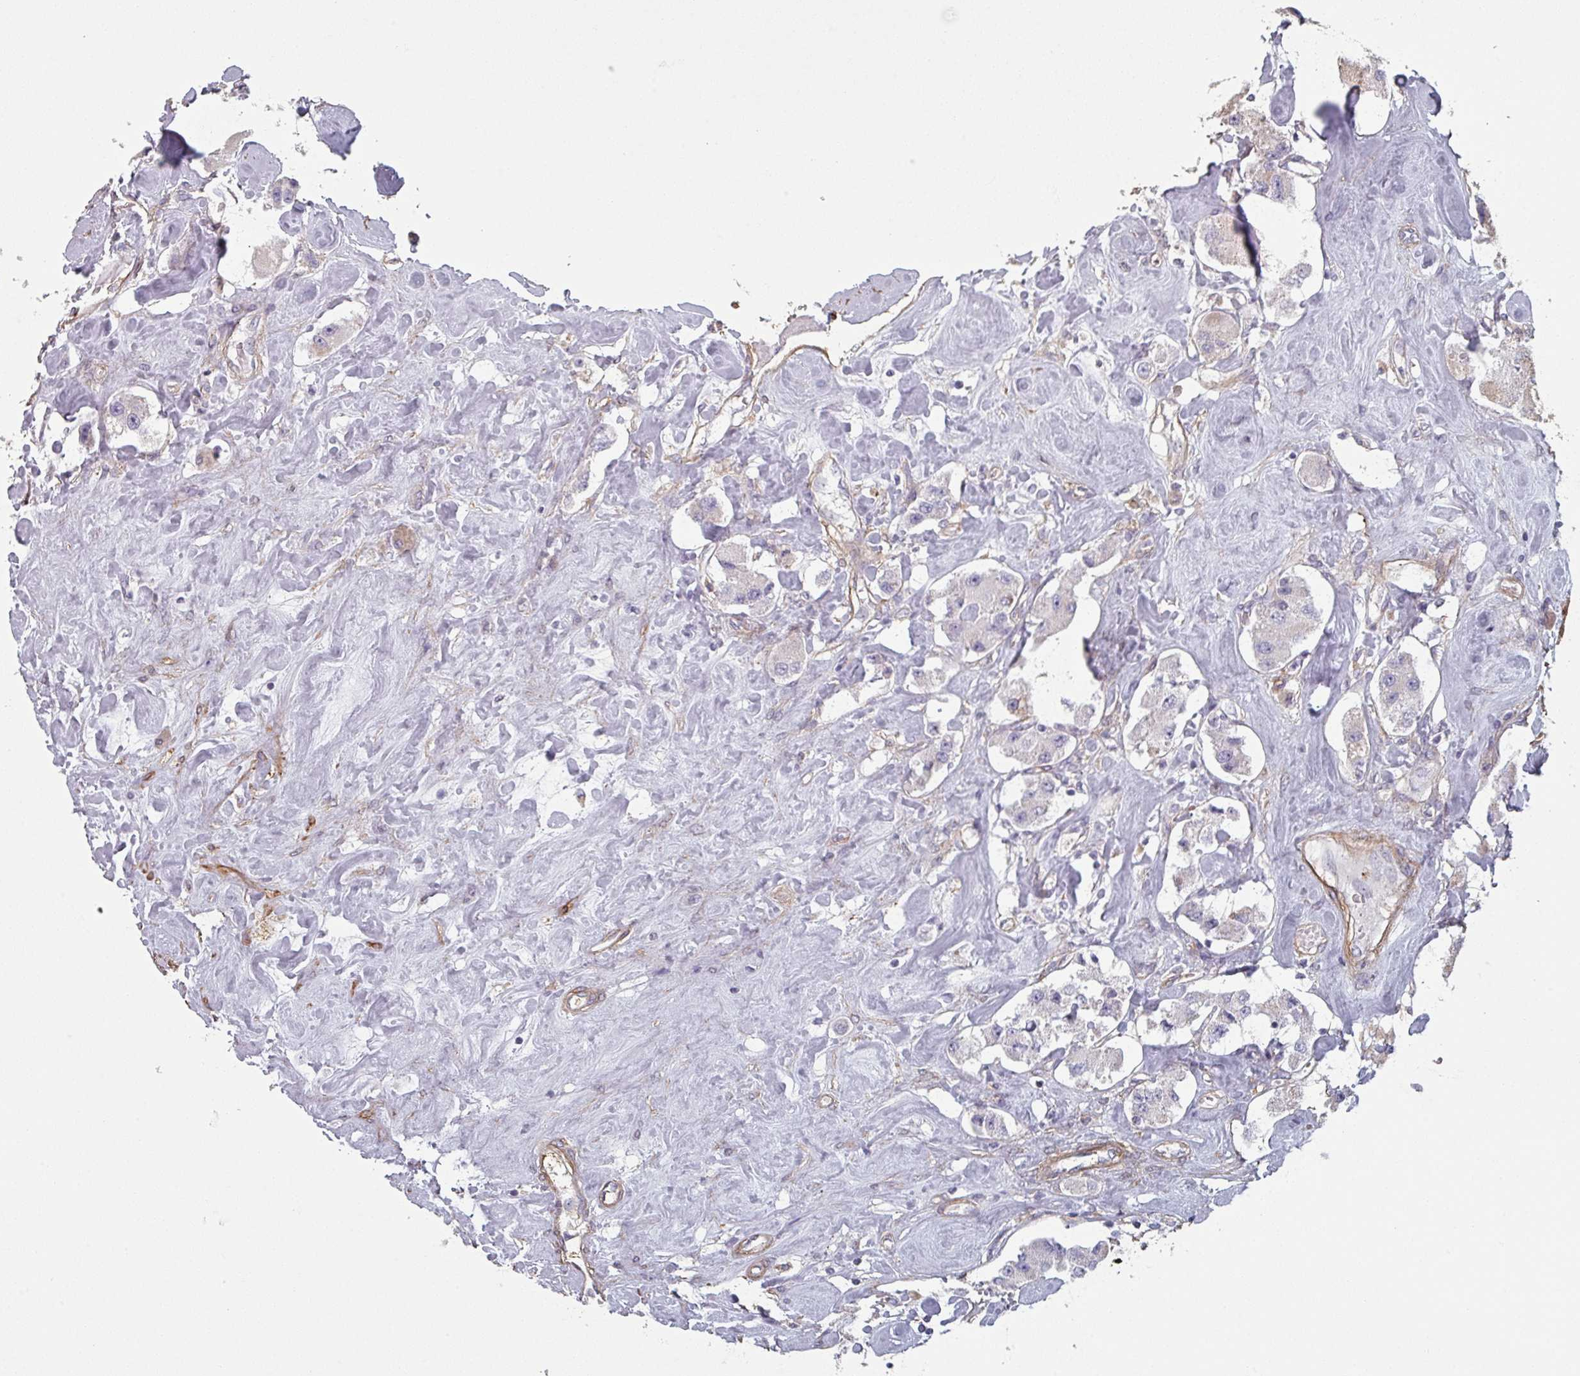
{"staining": {"intensity": "negative", "quantity": "none", "location": "none"}, "tissue": "carcinoid", "cell_type": "Tumor cells", "image_type": "cancer", "snomed": [{"axis": "morphology", "description": "Carcinoid, malignant, NOS"}, {"axis": "topography", "description": "Pancreas"}], "caption": "High power microscopy histopathology image of an IHC image of malignant carcinoid, revealing no significant staining in tumor cells. (DAB immunohistochemistry (IHC) with hematoxylin counter stain).", "gene": "GSTA4", "patient": {"sex": "male", "age": 41}}